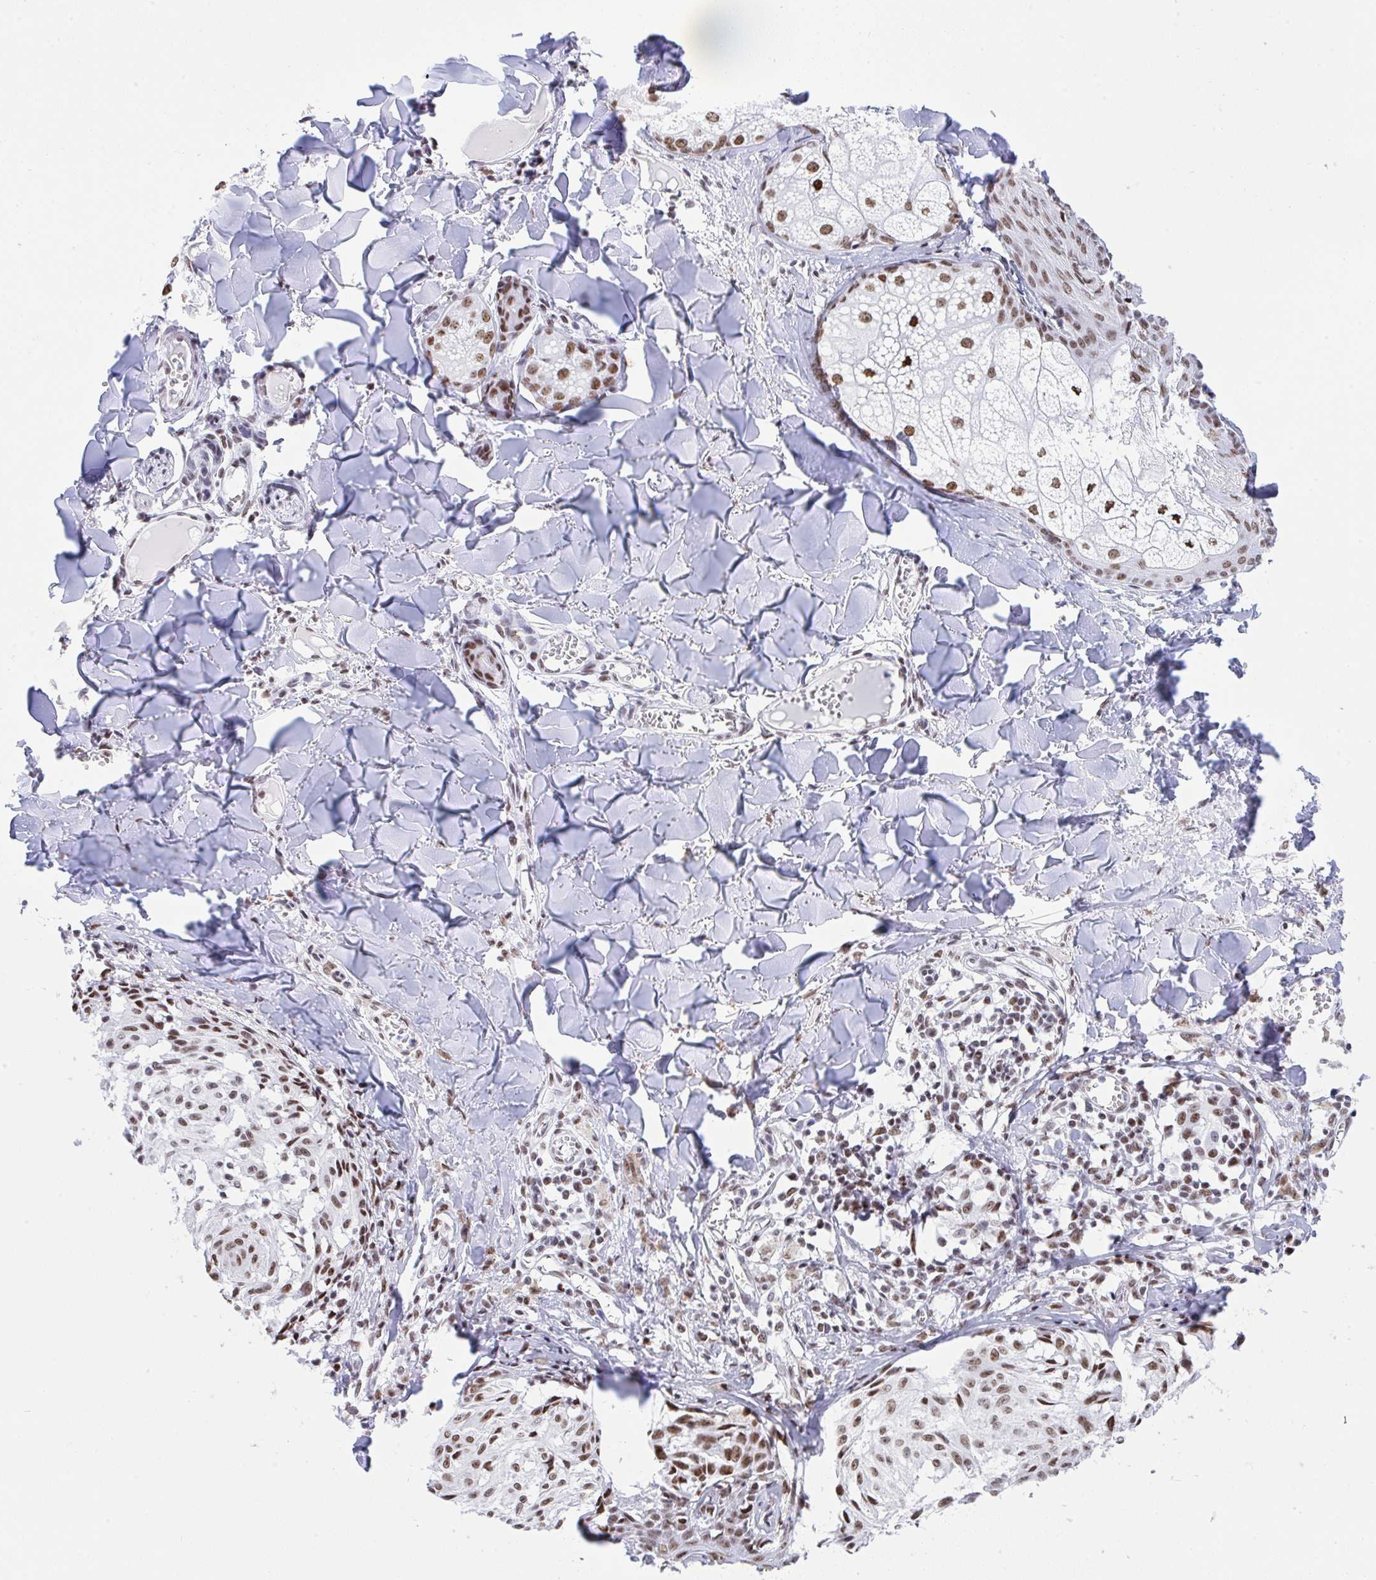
{"staining": {"intensity": "moderate", "quantity": ">75%", "location": "nuclear"}, "tissue": "melanoma", "cell_type": "Tumor cells", "image_type": "cancer", "snomed": [{"axis": "morphology", "description": "Malignant melanoma, NOS"}, {"axis": "topography", "description": "Skin"}], "caption": "Melanoma stained with immunohistochemistry (IHC) reveals moderate nuclear expression in approximately >75% of tumor cells.", "gene": "DDX52", "patient": {"sex": "female", "age": 43}}